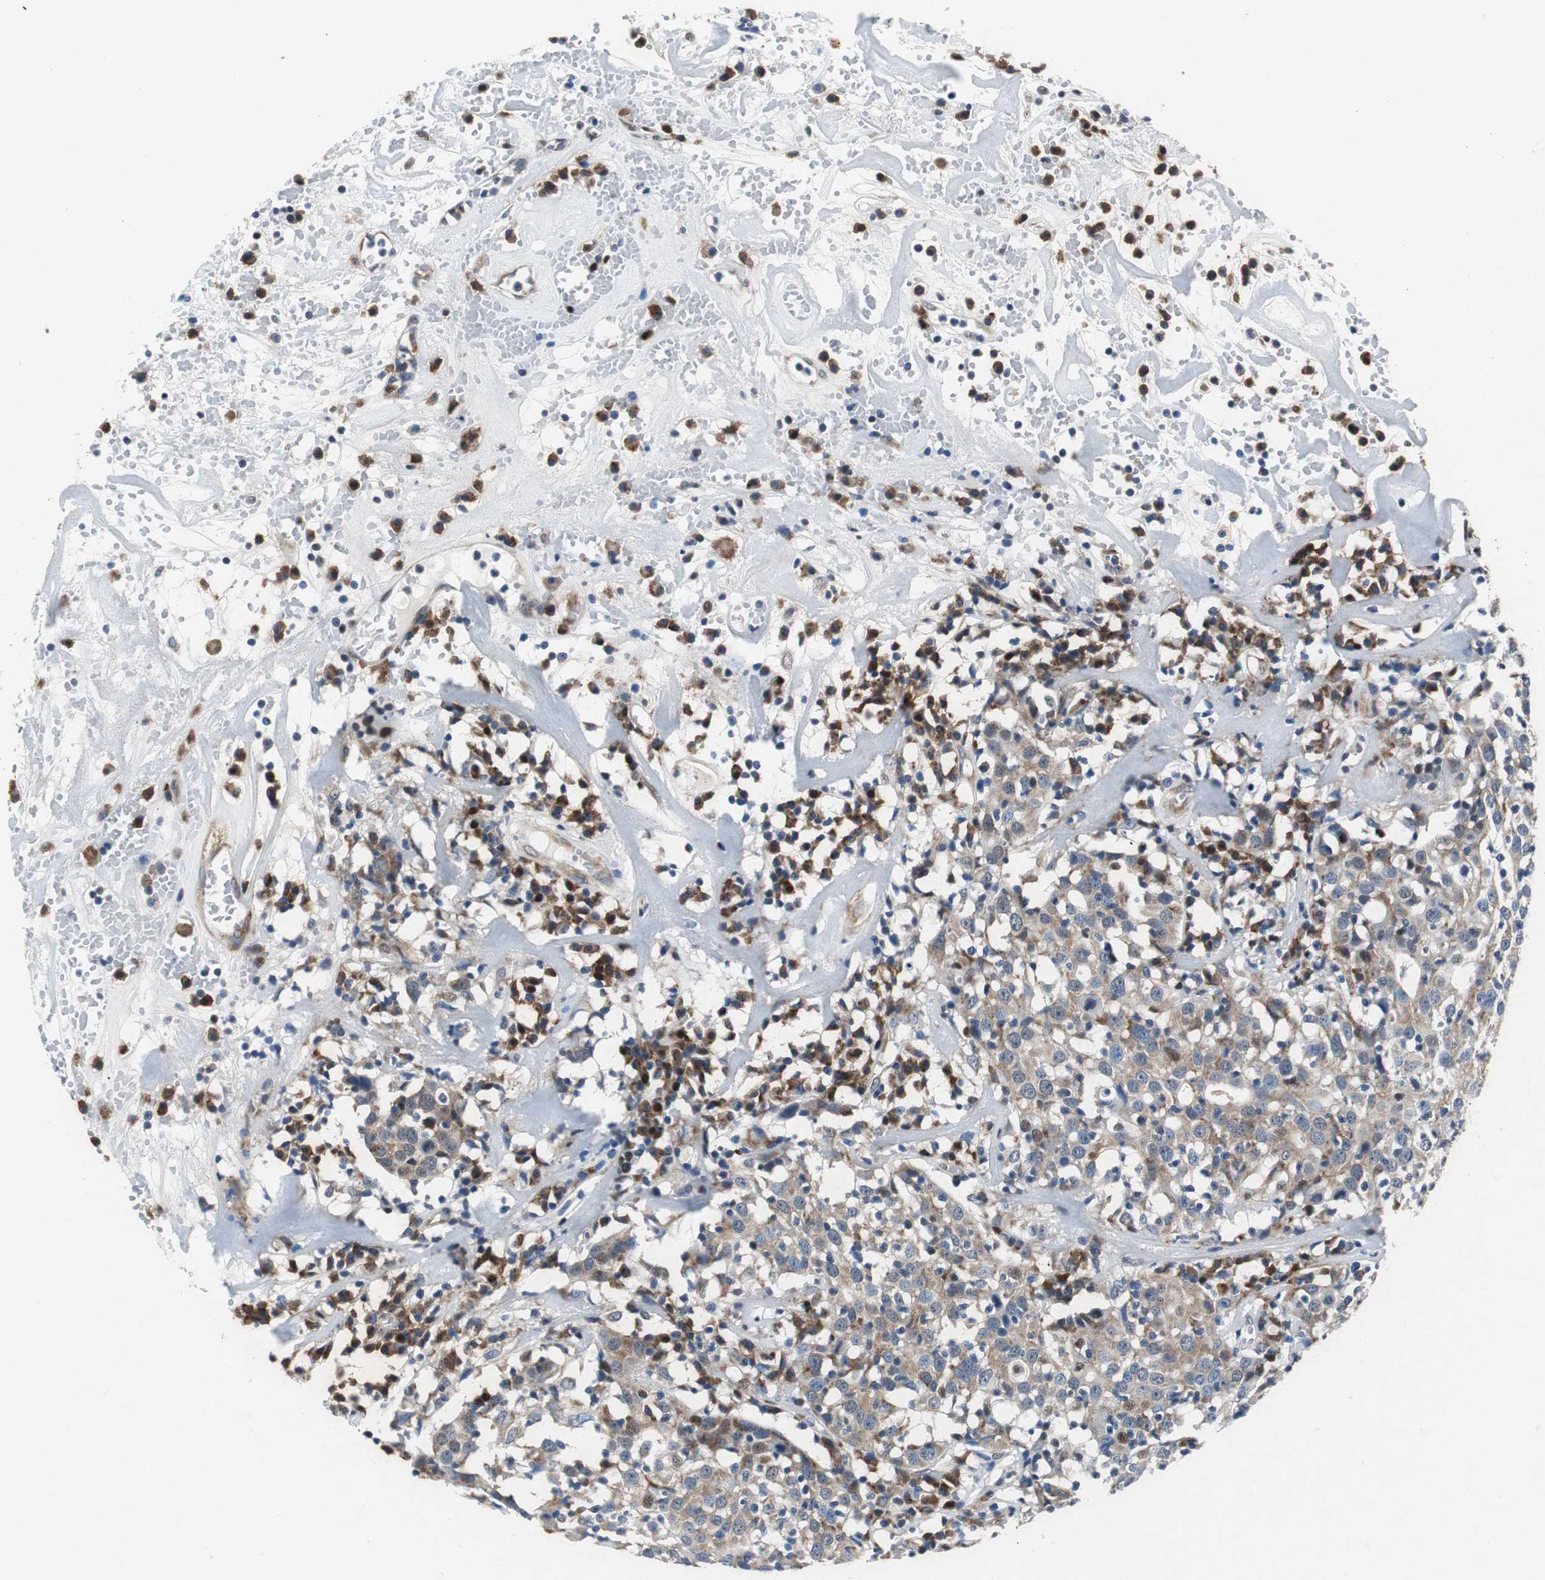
{"staining": {"intensity": "moderate", "quantity": ">75%", "location": "cytoplasmic/membranous"}, "tissue": "head and neck cancer", "cell_type": "Tumor cells", "image_type": "cancer", "snomed": [{"axis": "morphology", "description": "Adenocarcinoma, NOS"}, {"axis": "topography", "description": "Salivary gland"}, {"axis": "topography", "description": "Head-Neck"}], "caption": "IHC of human head and neck cancer reveals medium levels of moderate cytoplasmic/membranous expression in approximately >75% of tumor cells.", "gene": "RPL35", "patient": {"sex": "female", "age": 65}}